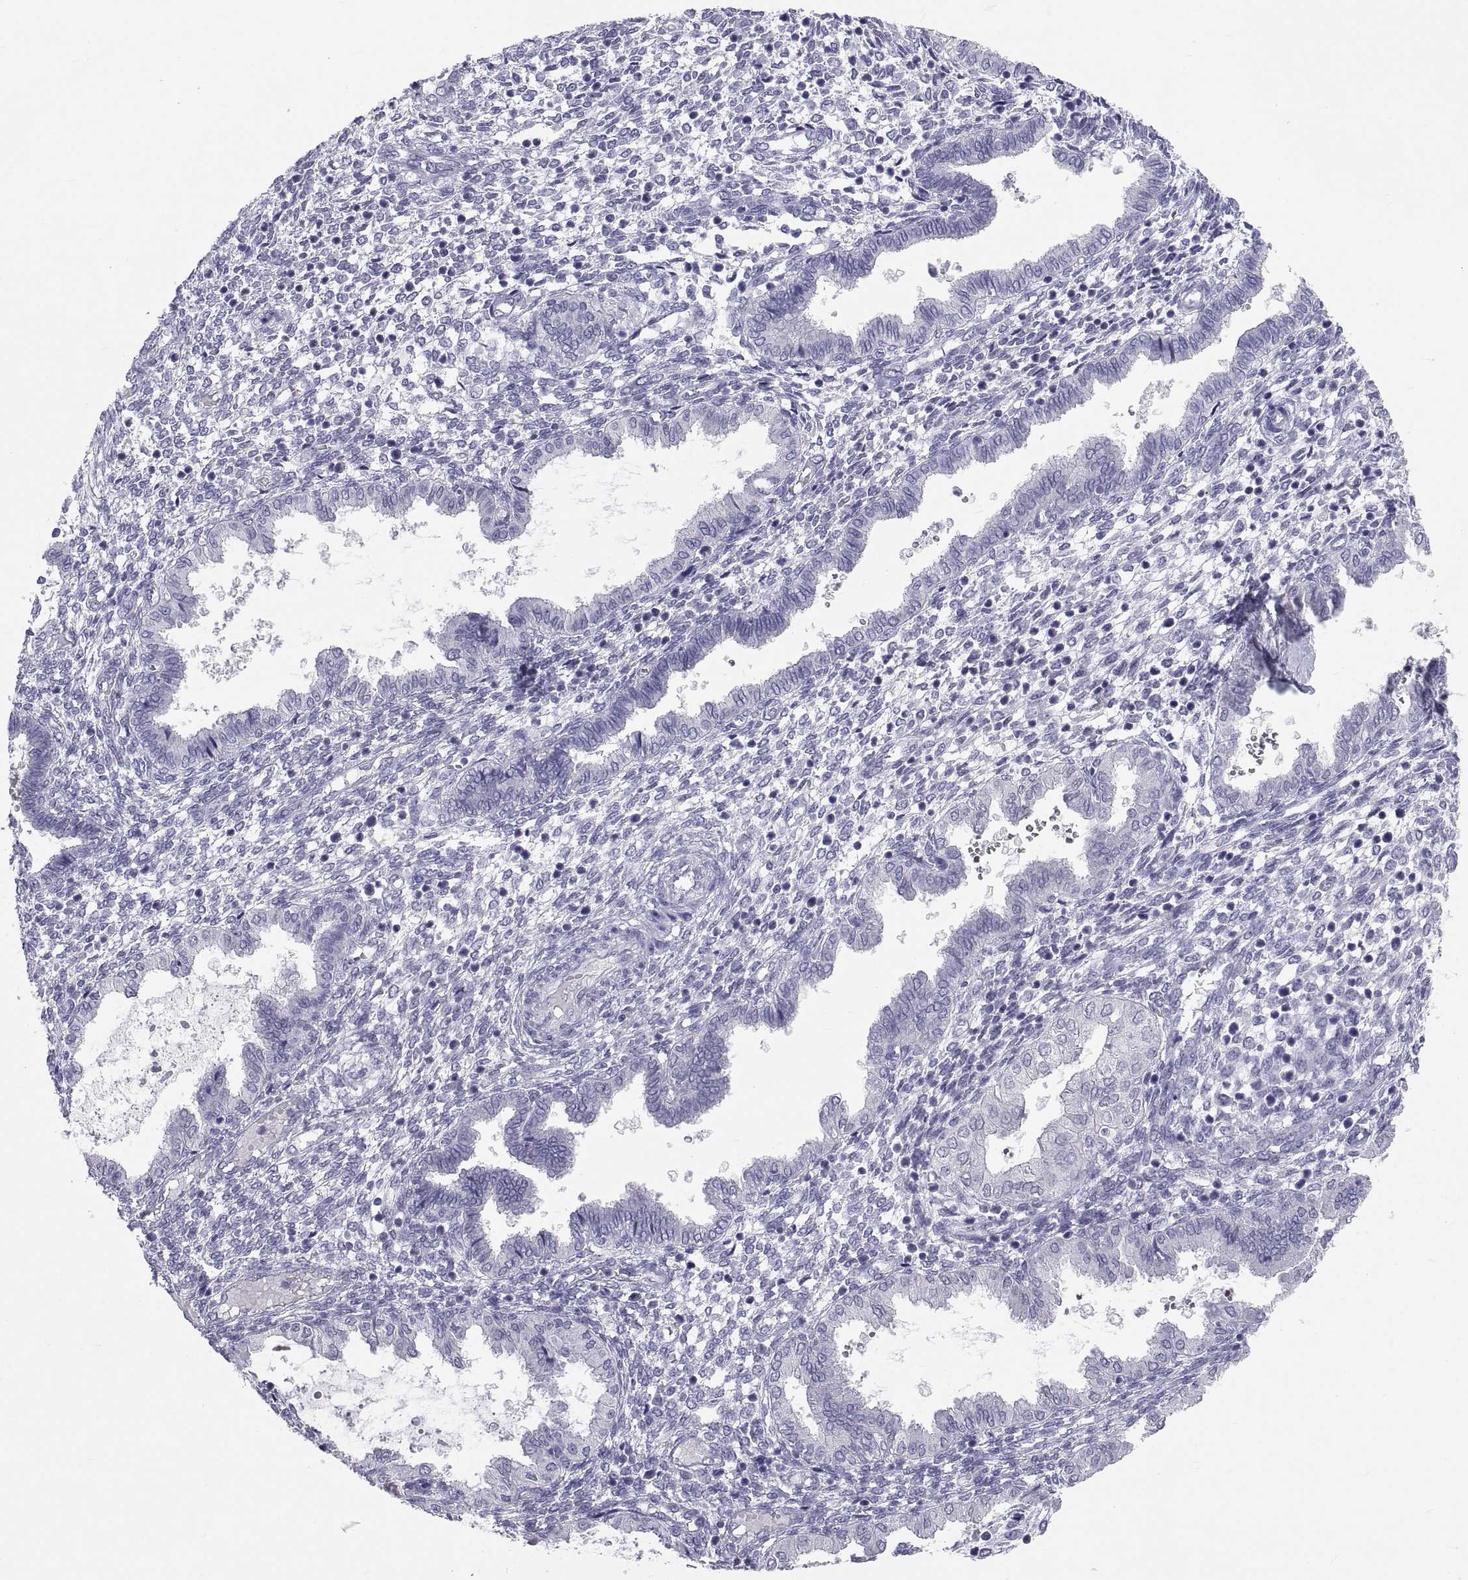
{"staining": {"intensity": "negative", "quantity": "none", "location": "none"}, "tissue": "endometrium", "cell_type": "Cells in endometrial stroma", "image_type": "normal", "snomed": [{"axis": "morphology", "description": "Normal tissue, NOS"}, {"axis": "topography", "description": "Endometrium"}], "caption": "The image demonstrates no staining of cells in endometrial stroma in unremarkable endometrium. The staining was performed using DAB (3,3'-diaminobenzidine) to visualize the protein expression in brown, while the nuclei were stained in blue with hematoxylin (Magnification: 20x).", "gene": "TEX13A", "patient": {"sex": "female", "age": 43}}